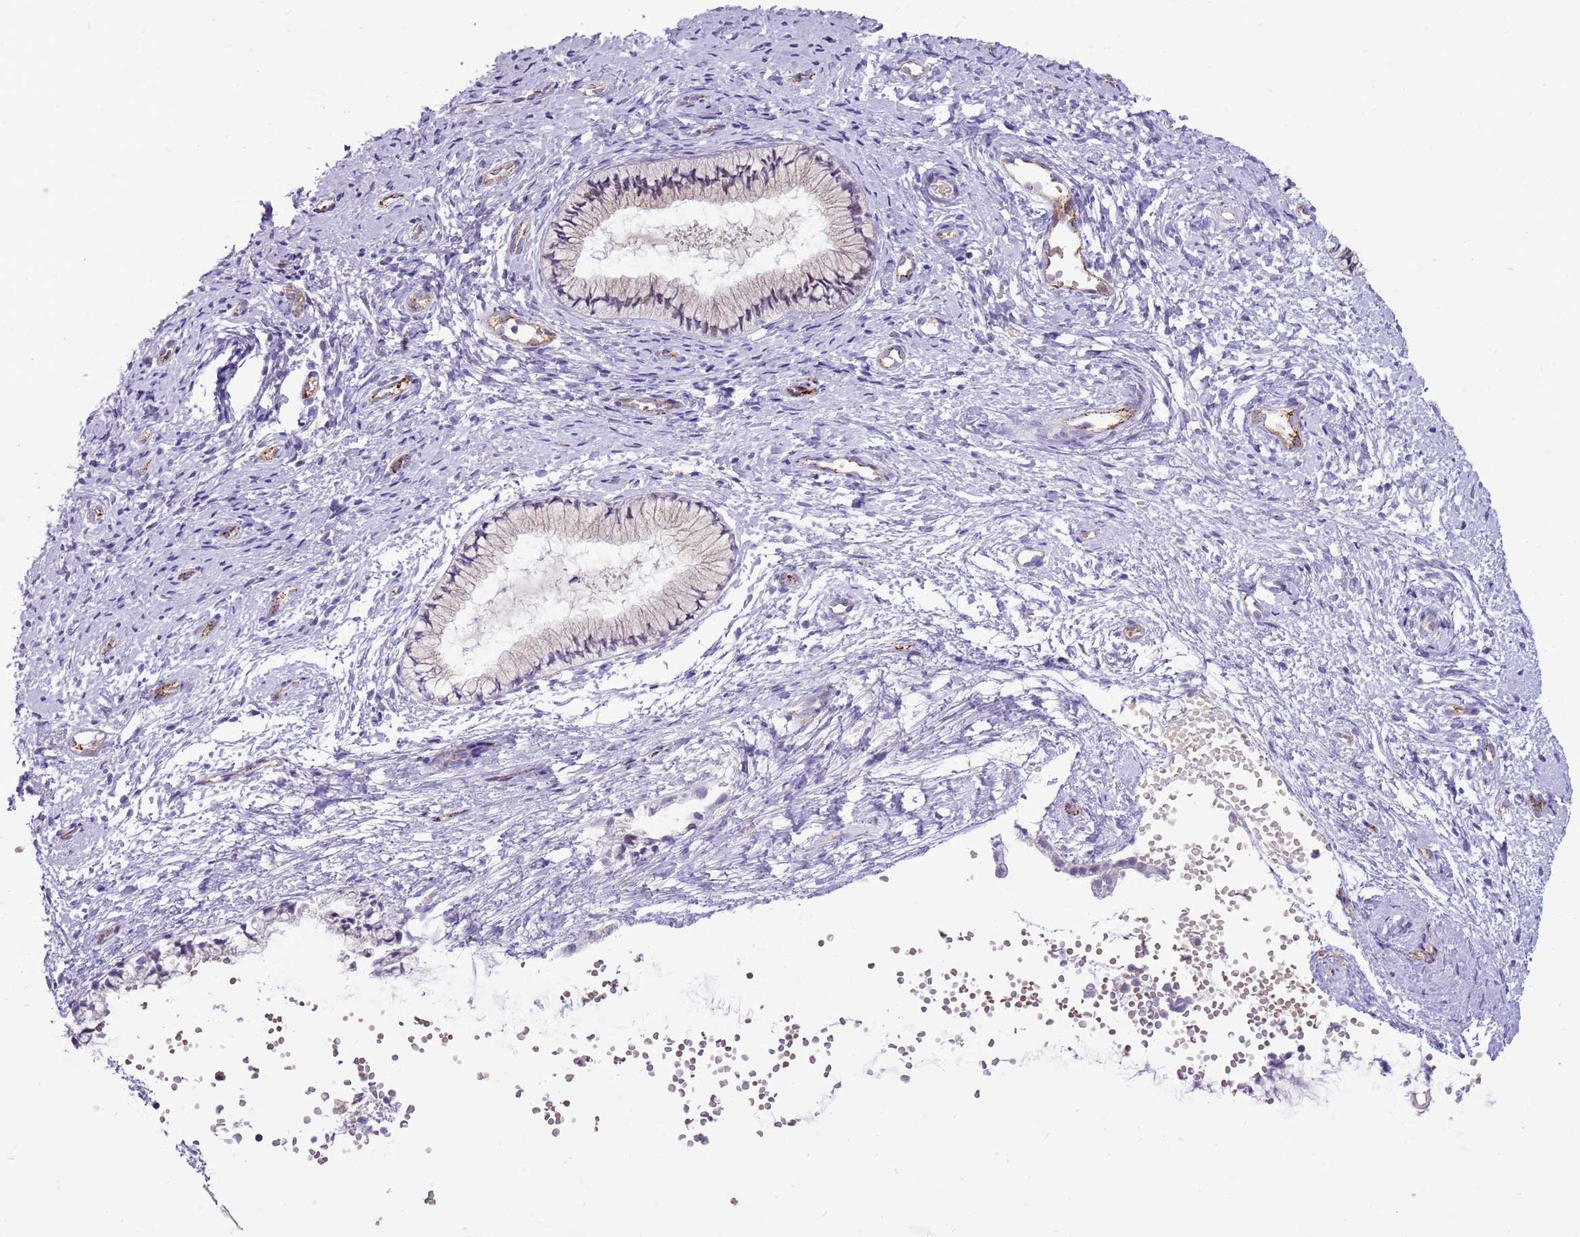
{"staining": {"intensity": "negative", "quantity": "none", "location": "none"}, "tissue": "cervix", "cell_type": "Glandular cells", "image_type": "normal", "snomed": [{"axis": "morphology", "description": "Normal tissue, NOS"}, {"axis": "topography", "description": "Cervix"}], "caption": "Glandular cells show no significant protein staining in benign cervix.", "gene": "PCNX1", "patient": {"sex": "female", "age": 57}}